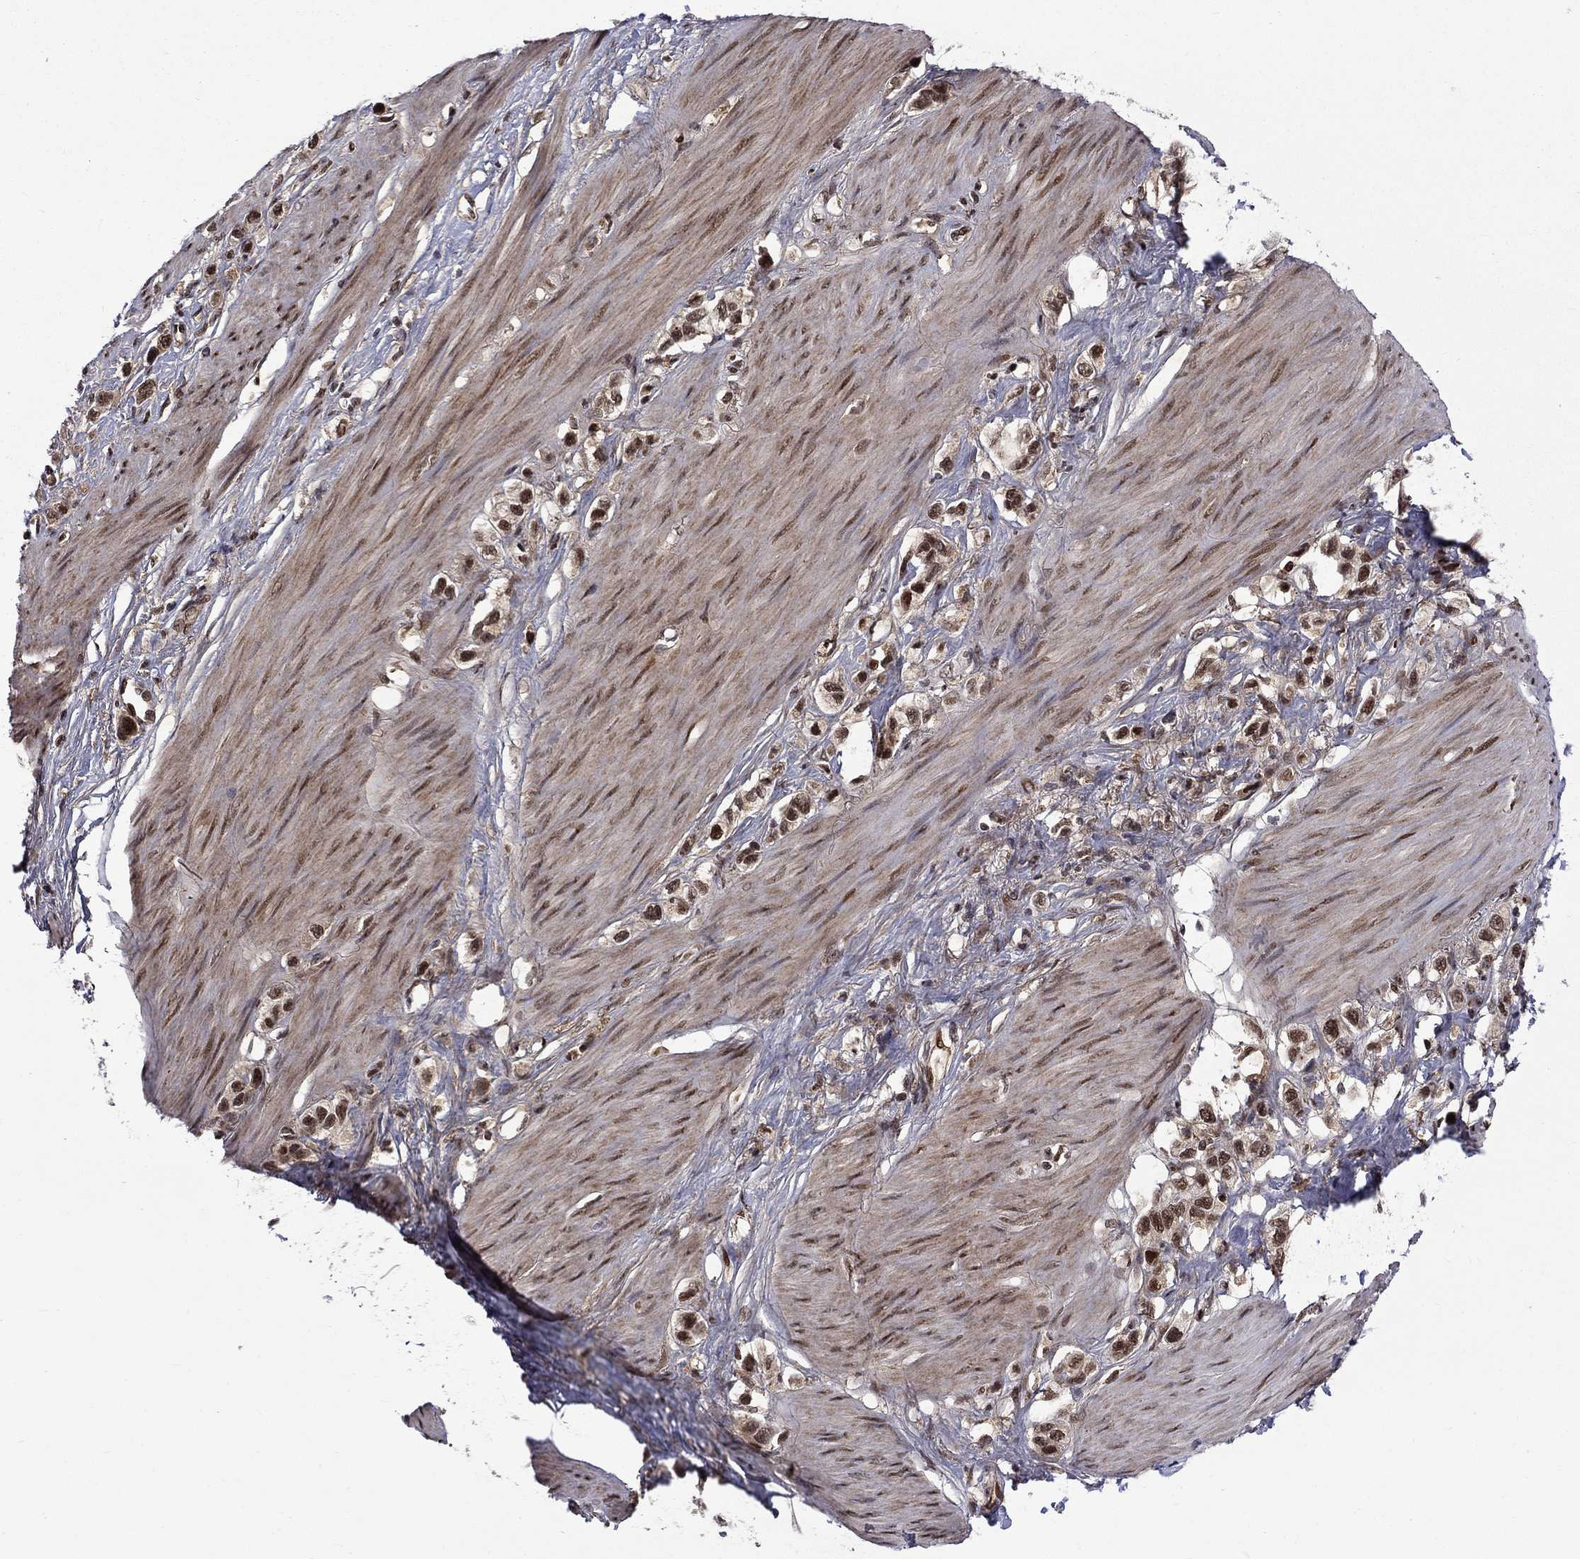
{"staining": {"intensity": "strong", "quantity": "25%-75%", "location": "nuclear"}, "tissue": "stomach cancer", "cell_type": "Tumor cells", "image_type": "cancer", "snomed": [{"axis": "morphology", "description": "Normal tissue, NOS"}, {"axis": "morphology", "description": "Adenocarcinoma, NOS"}, {"axis": "morphology", "description": "Adenocarcinoma, High grade"}, {"axis": "topography", "description": "Stomach, upper"}, {"axis": "topography", "description": "Stomach"}], "caption": "High-magnification brightfield microscopy of stomach cancer (adenocarcinoma) stained with DAB (brown) and counterstained with hematoxylin (blue). tumor cells exhibit strong nuclear expression is appreciated in about25%-75% of cells. The protein of interest is shown in brown color, while the nuclei are stained blue.", "gene": "KPNA3", "patient": {"sex": "female", "age": 65}}